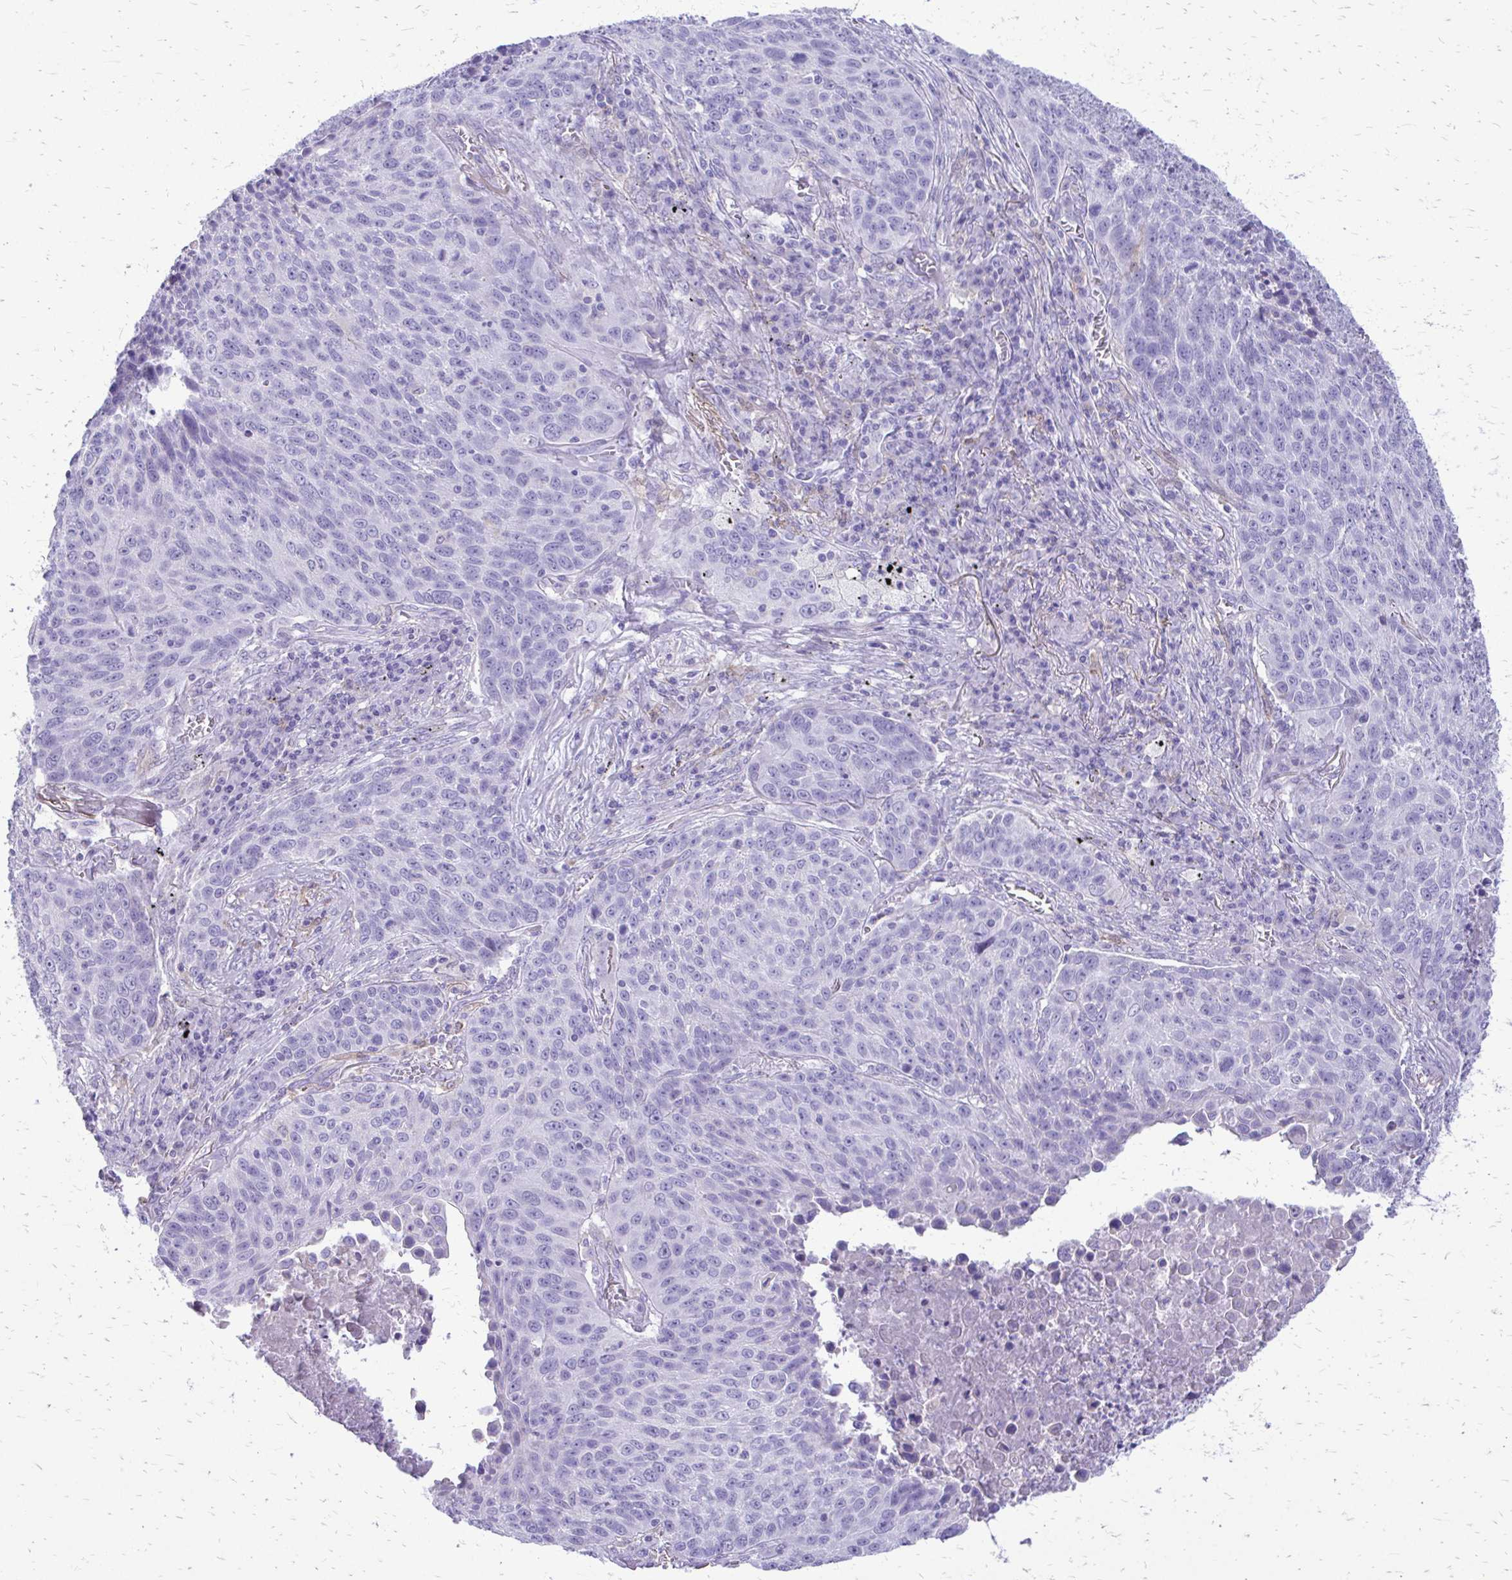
{"staining": {"intensity": "negative", "quantity": "none", "location": "none"}, "tissue": "lung cancer", "cell_type": "Tumor cells", "image_type": "cancer", "snomed": [{"axis": "morphology", "description": "Squamous cell carcinoma, NOS"}, {"axis": "topography", "description": "Lung"}], "caption": "Immunohistochemistry (IHC) micrograph of neoplastic tissue: human squamous cell carcinoma (lung) stained with DAB (3,3'-diaminobenzidine) displays no significant protein expression in tumor cells.", "gene": "SIGLEC11", "patient": {"sex": "male", "age": 78}}